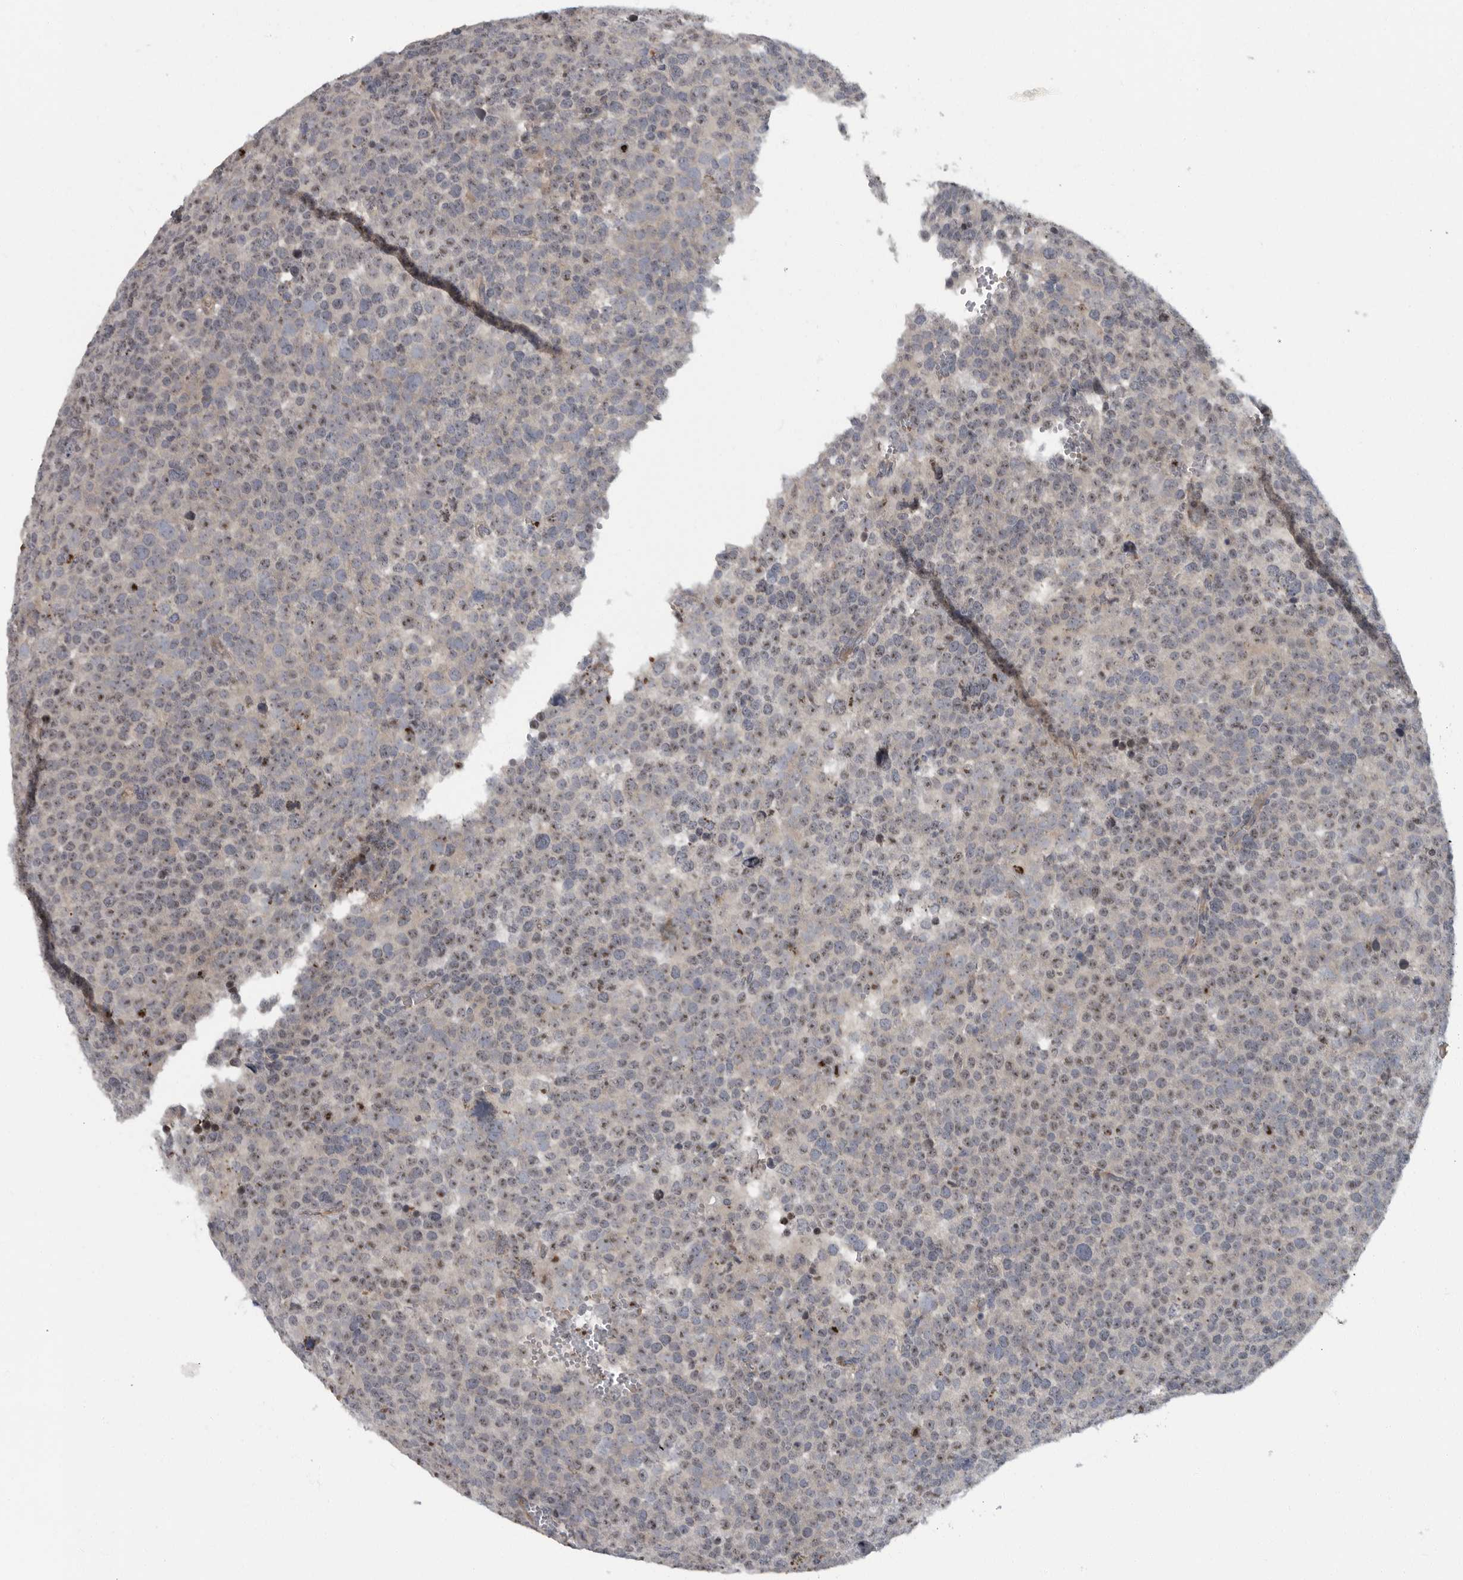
{"staining": {"intensity": "weak", "quantity": "25%-75%", "location": "nuclear"}, "tissue": "testis cancer", "cell_type": "Tumor cells", "image_type": "cancer", "snomed": [{"axis": "morphology", "description": "Seminoma, NOS"}, {"axis": "topography", "description": "Testis"}], "caption": "Immunohistochemical staining of testis seminoma reveals low levels of weak nuclear protein positivity in about 25%-75% of tumor cells. (brown staining indicates protein expression, while blue staining denotes nuclei).", "gene": "PDCD11", "patient": {"sex": "male", "age": 71}}